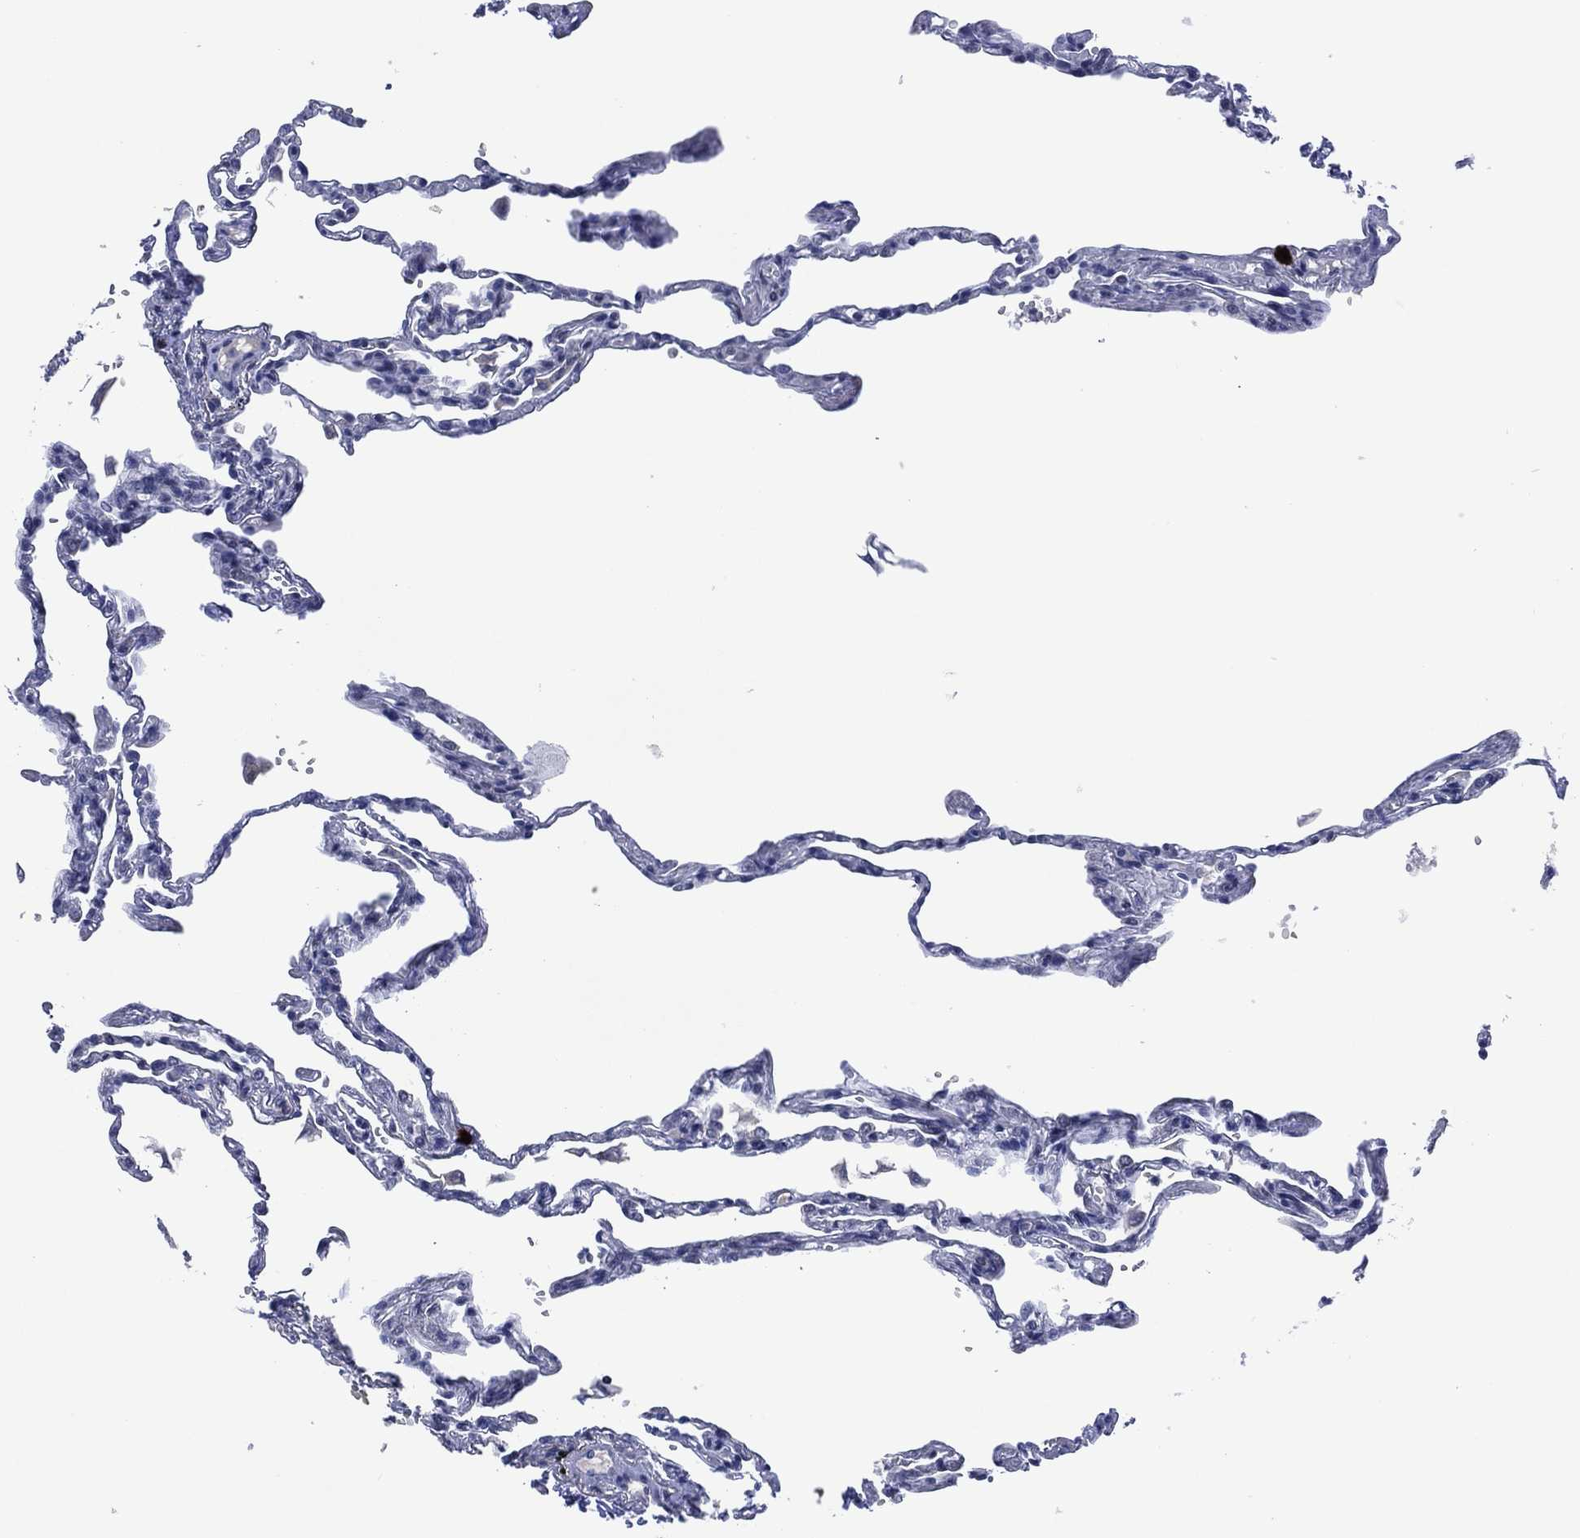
{"staining": {"intensity": "negative", "quantity": "none", "location": "none"}, "tissue": "lung", "cell_type": "Alveolar cells", "image_type": "normal", "snomed": [{"axis": "morphology", "description": "Normal tissue, NOS"}, {"axis": "topography", "description": "Lung"}], "caption": "A high-resolution histopathology image shows IHC staining of normal lung, which shows no significant expression in alveolar cells. (Stains: DAB (3,3'-diaminobenzidine) immunohistochemistry with hematoxylin counter stain, Microscopy: brightfield microscopy at high magnification).", "gene": "USP26", "patient": {"sex": "male", "age": 78}}